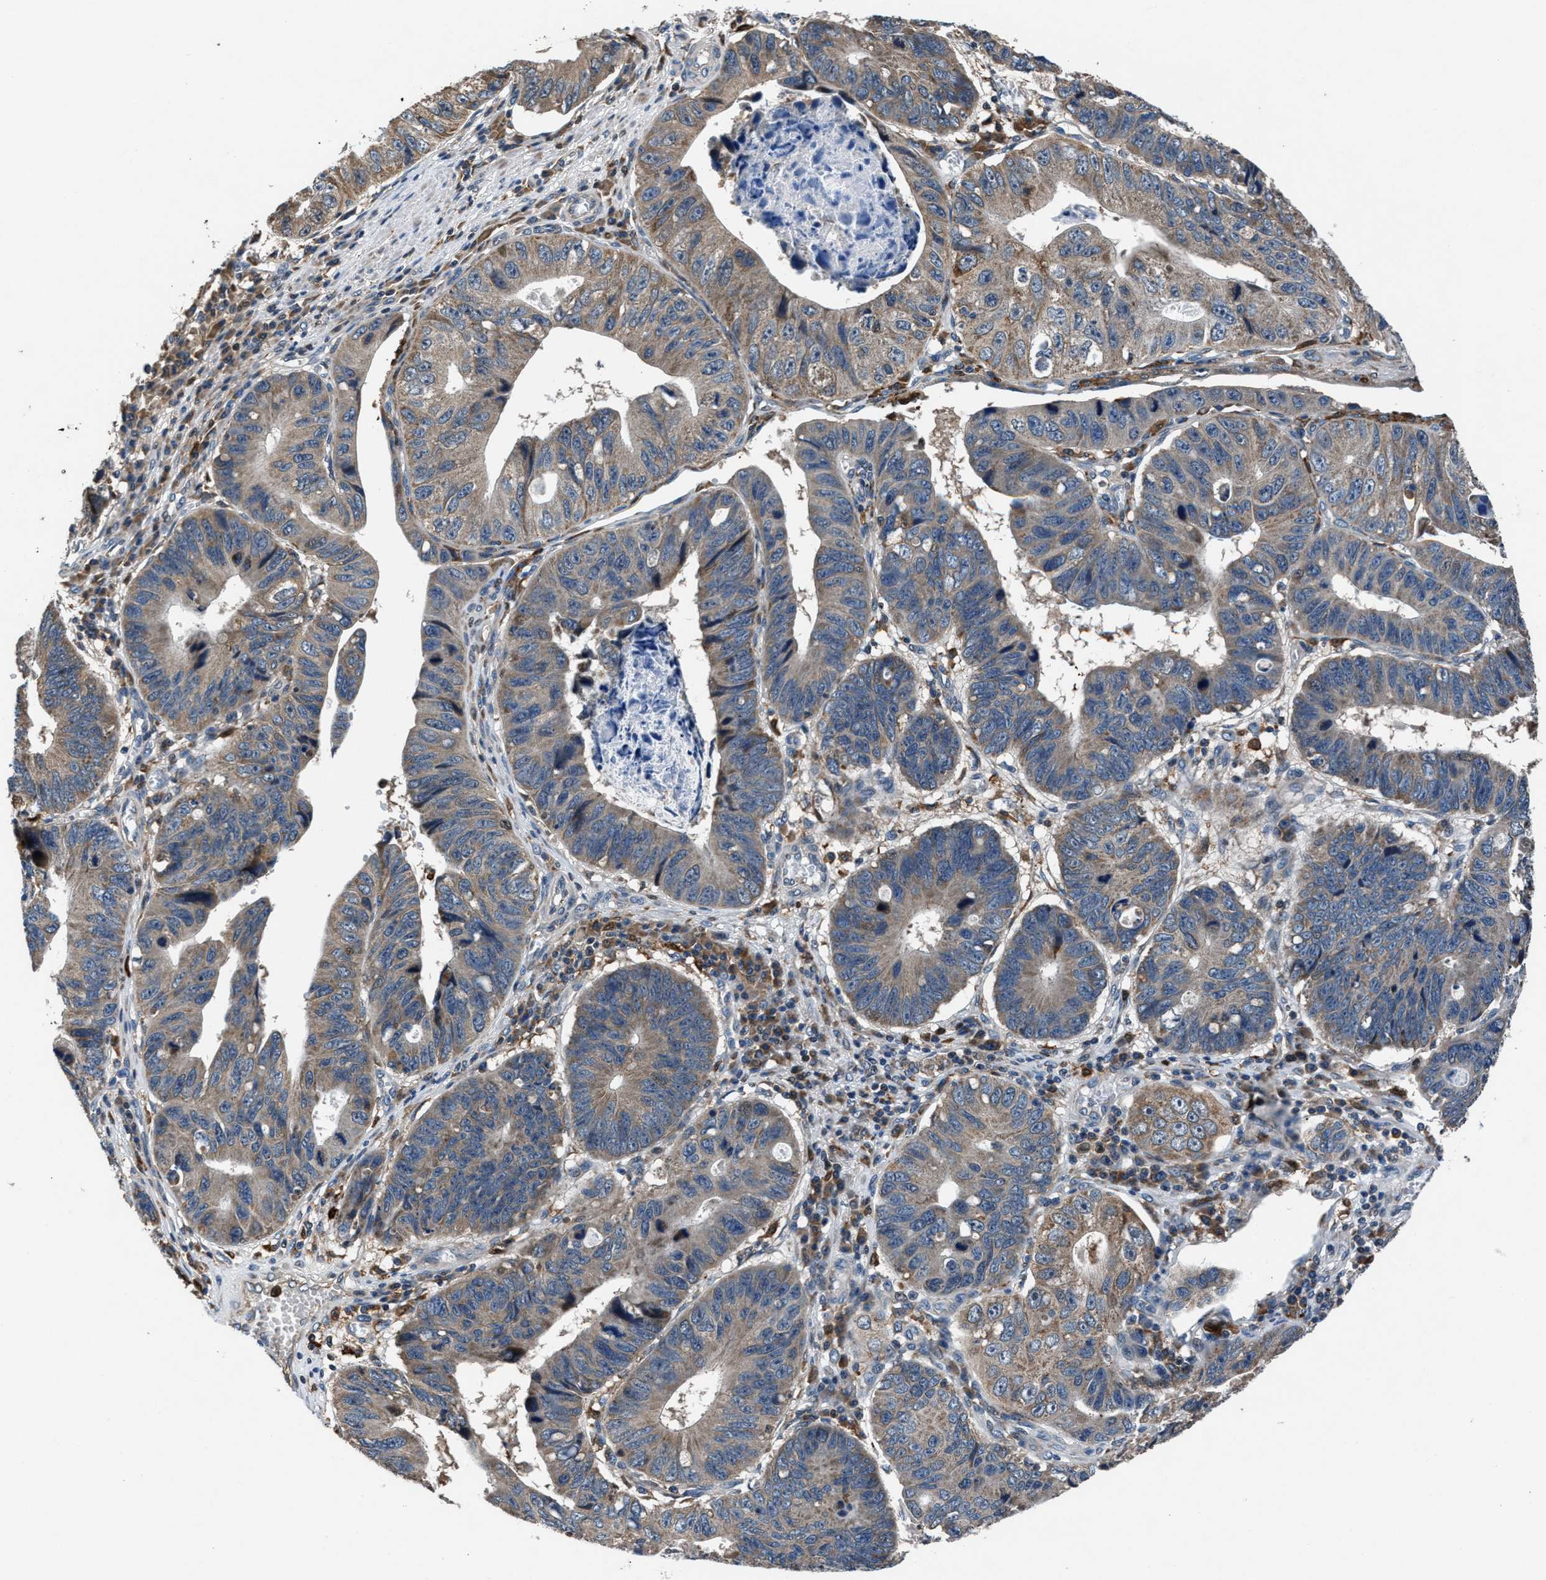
{"staining": {"intensity": "weak", "quantity": "25%-75%", "location": "cytoplasmic/membranous"}, "tissue": "stomach cancer", "cell_type": "Tumor cells", "image_type": "cancer", "snomed": [{"axis": "morphology", "description": "Adenocarcinoma, NOS"}, {"axis": "topography", "description": "Stomach"}], "caption": "This photomicrograph exhibits adenocarcinoma (stomach) stained with immunohistochemistry to label a protein in brown. The cytoplasmic/membranous of tumor cells show weak positivity for the protein. Nuclei are counter-stained blue.", "gene": "FAM221A", "patient": {"sex": "male", "age": 59}}